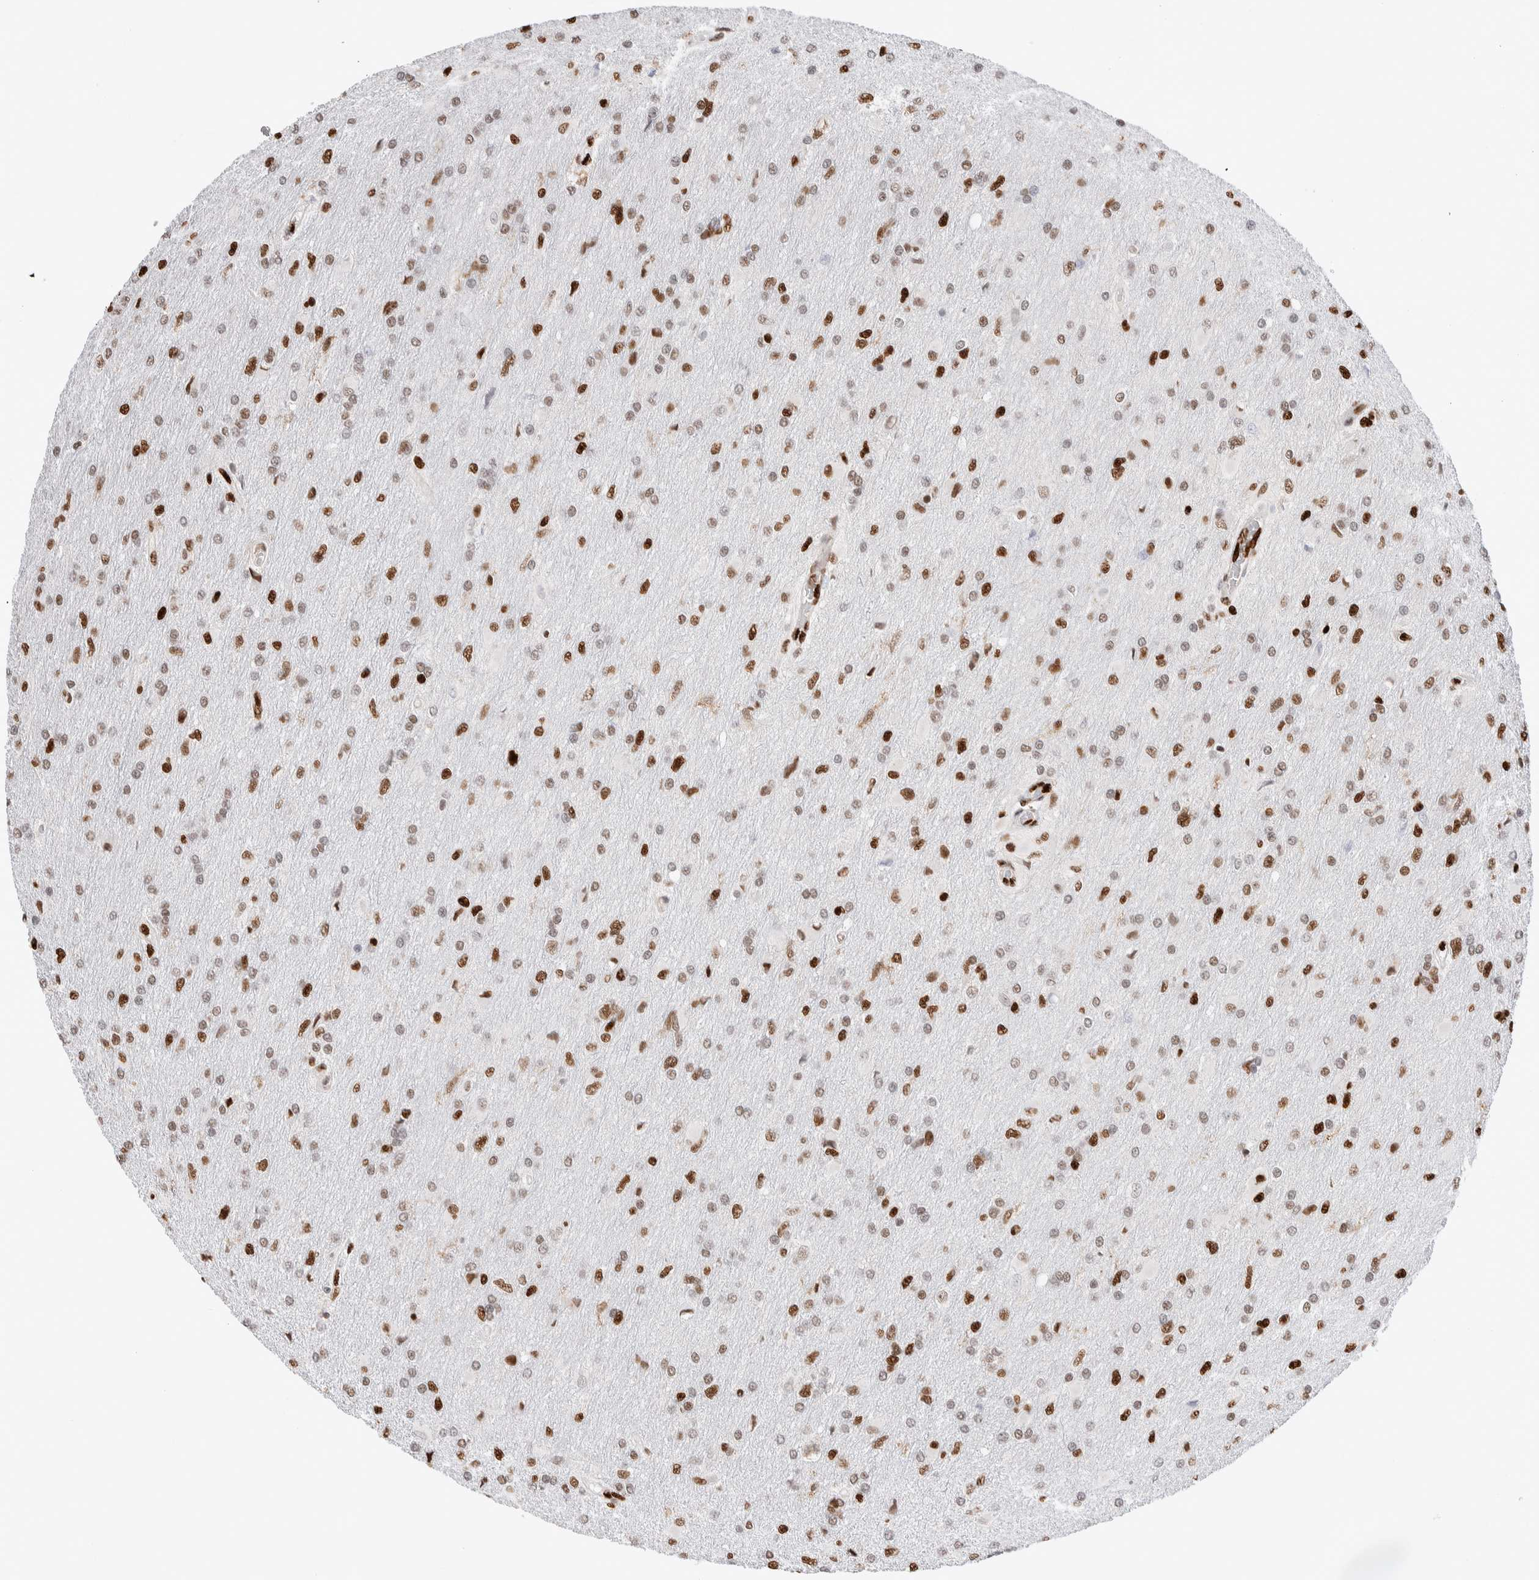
{"staining": {"intensity": "strong", "quantity": "25%-75%", "location": "nuclear"}, "tissue": "glioma", "cell_type": "Tumor cells", "image_type": "cancer", "snomed": [{"axis": "morphology", "description": "Glioma, malignant, High grade"}, {"axis": "topography", "description": "Cerebral cortex"}], "caption": "Immunohistochemical staining of human malignant glioma (high-grade) displays high levels of strong nuclear positivity in approximately 25%-75% of tumor cells.", "gene": "RNASEK-C17orf49", "patient": {"sex": "female", "age": 36}}